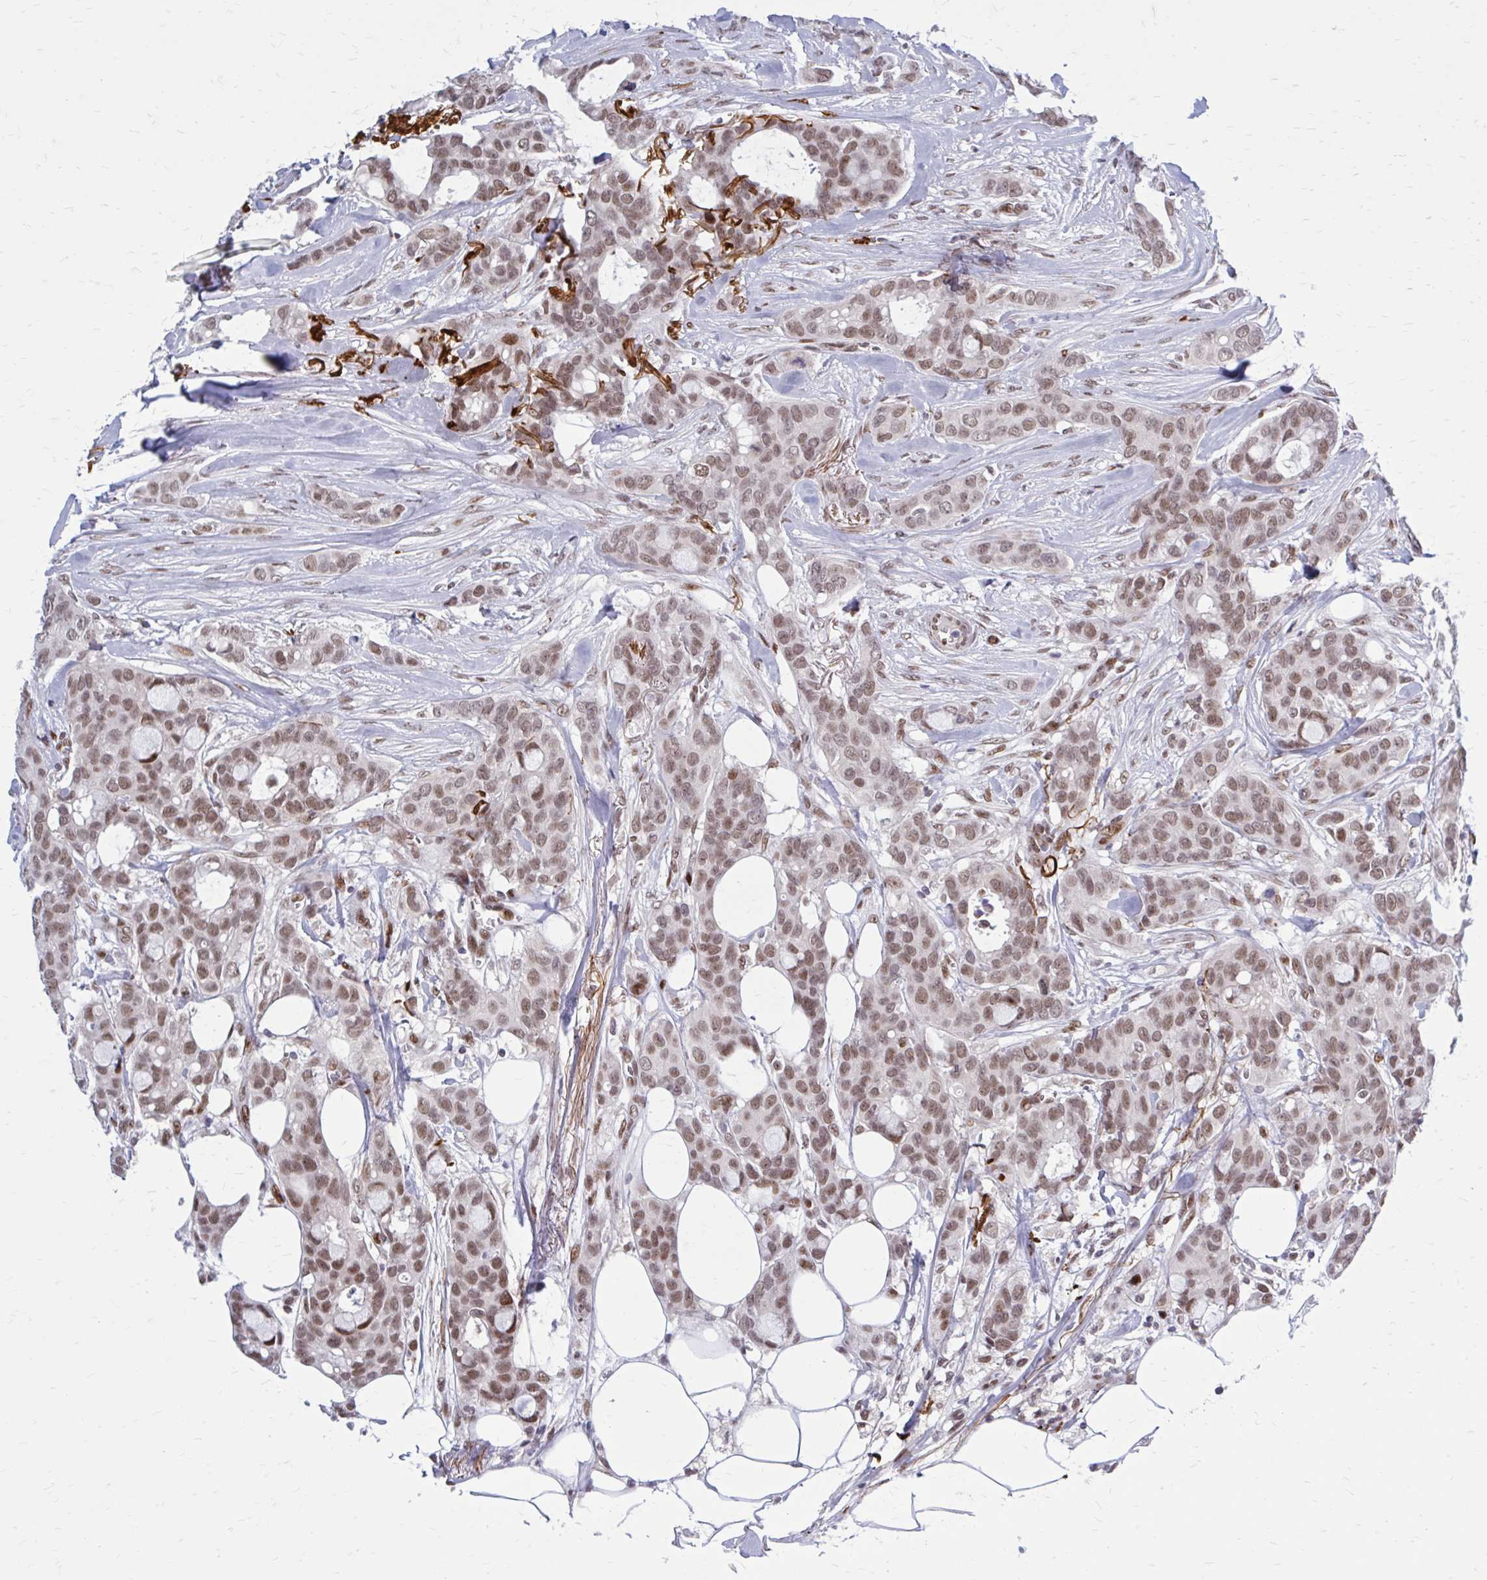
{"staining": {"intensity": "moderate", "quantity": ">75%", "location": "nuclear"}, "tissue": "breast cancer", "cell_type": "Tumor cells", "image_type": "cancer", "snomed": [{"axis": "morphology", "description": "Duct carcinoma"}, {"axis": "topography", "description": "Breast"}], "caption": "Immunohistochemistry histopathology image of neoplastic tissue: breast cancer stained using IHC demonstrates medium levels of moderate protein expression localized specifically in the nuclear of tumor cells, appearing as a nuclear brown color.", "gene": "PSME4", "patient": {"sex": "female", "age": 84}}